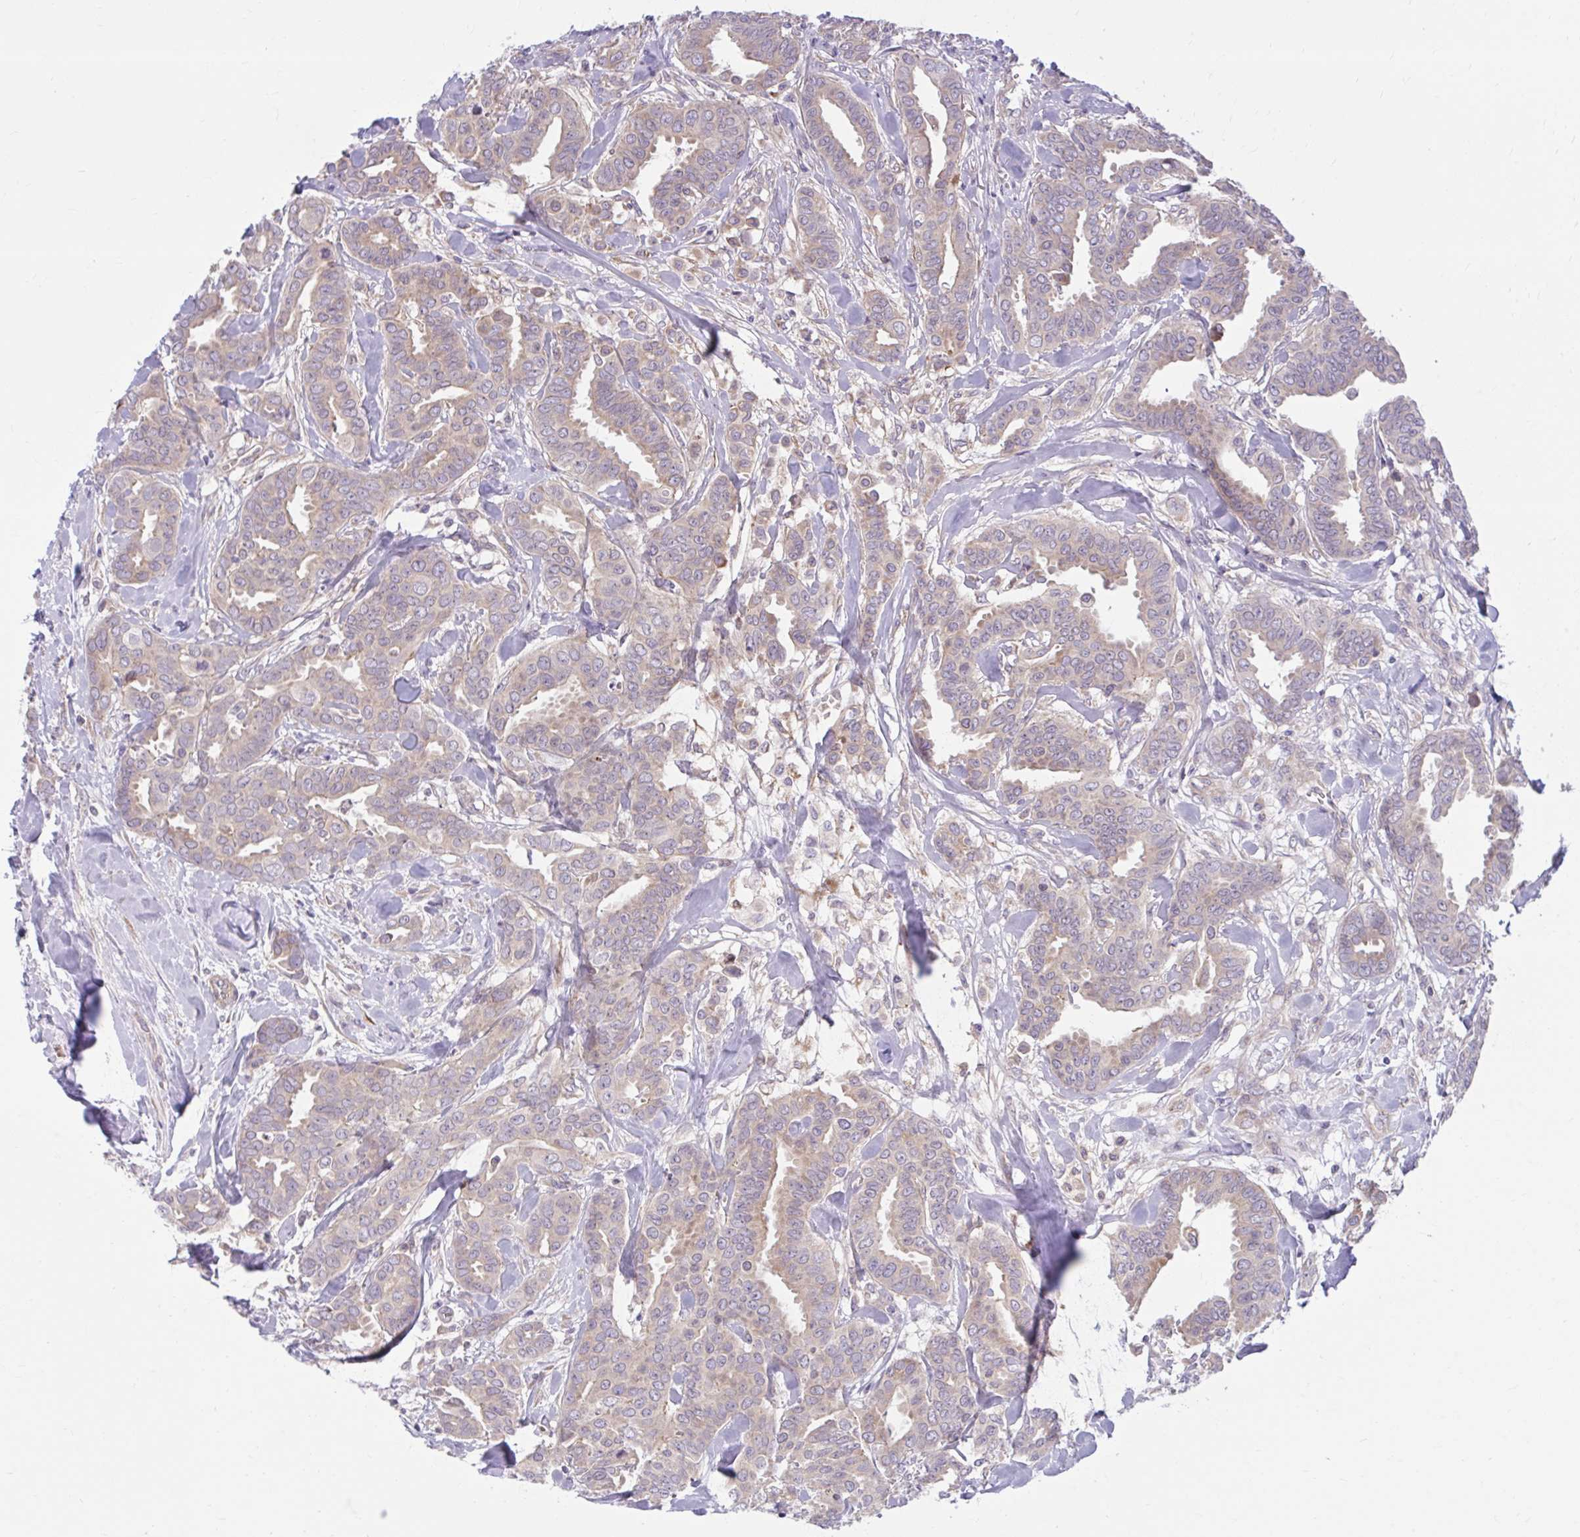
{"staining": {"intensity": "weak", "quantity": "<25%", "location": "cytoplasmic/membranous"}, "tissue": "breast cancer", "cell_type": "Tumor cells", "image_type": "cancer", "snomed": [{"axis": "morphology", "description": "Duct carcinoma"}, {"axis": "topography", "description": "Breast"}], "caption": "High power microscopy histopathology image of an immunohistochemistry (IHC) image of intraductal carcinoma (breast), revealing no significant positivity in tumor cells. (DAB immunohistochemistry visualized using brightfield microscopy, high magnification).", "gene": "SNF8", "patient": {"sex": "female", "age": 45}}